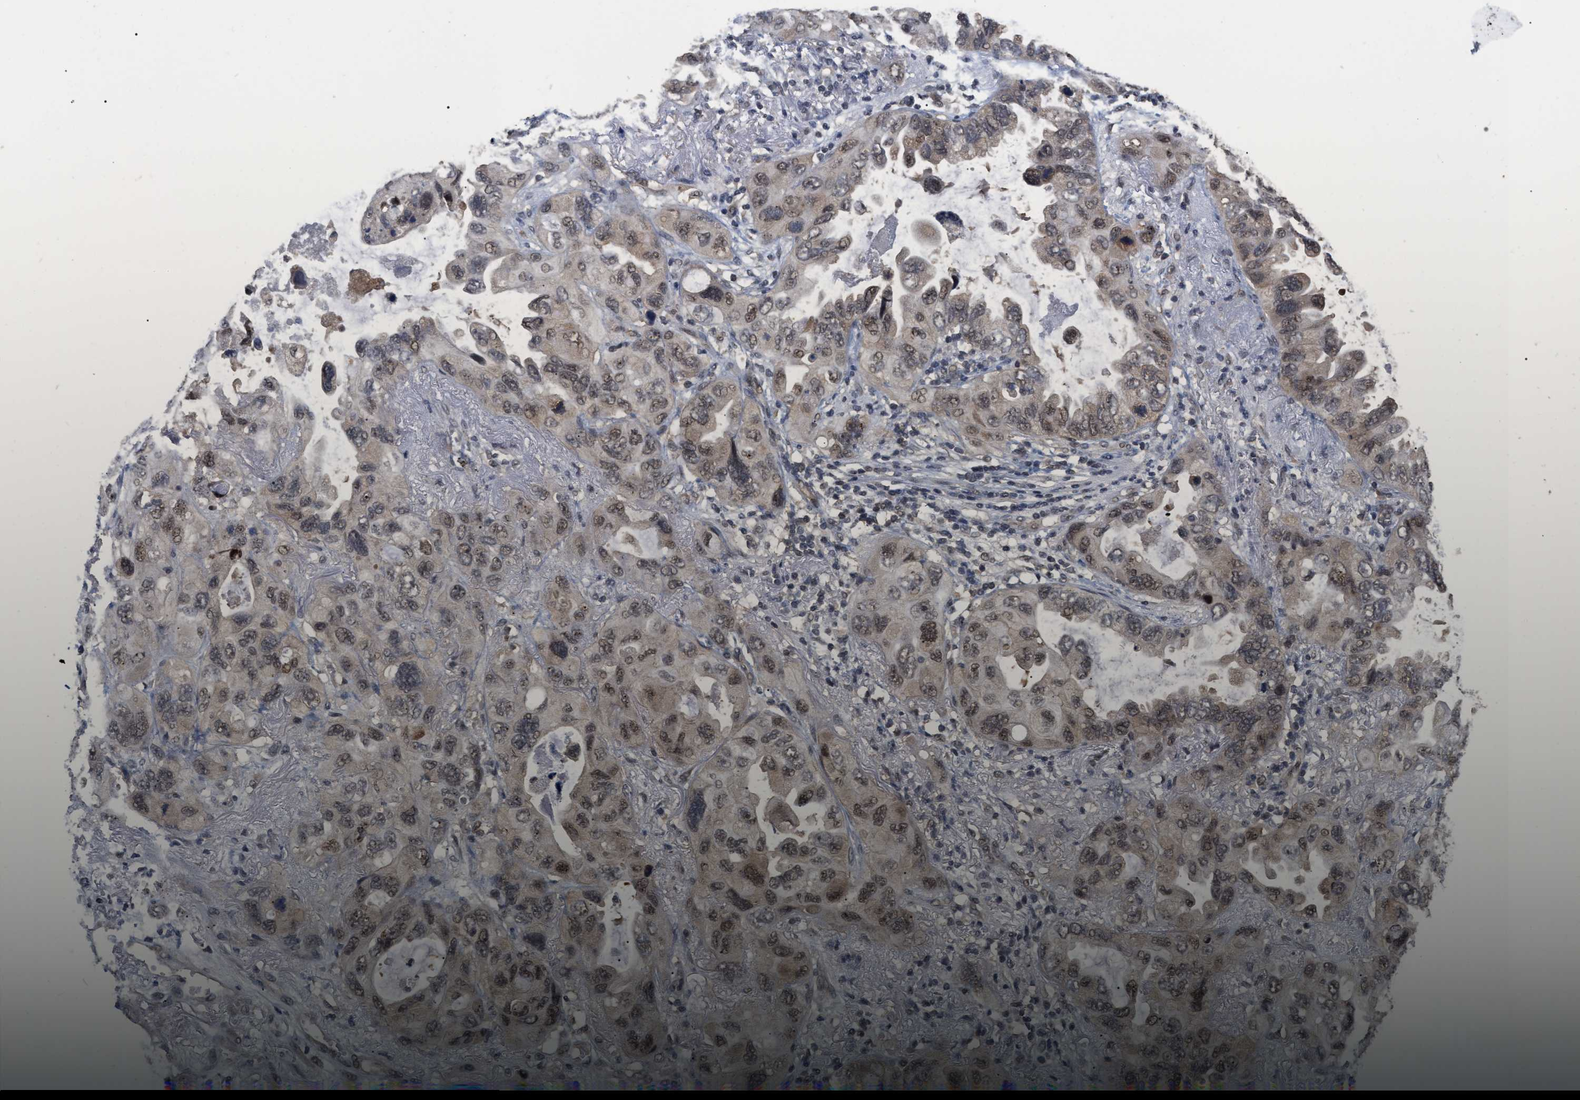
{"staining": {"intensity": "weak", "quantity": ">75%", "location": "cytoplasmic/membranous,nuclear"}, "tissue": "lung cancer", "cell_type": "Tumor cells", "image_type": "cancer", "snomed": [{"axis": "morphology", "description": "Squamous cell carcinoma, NOS"}, {"axis": "topography", "description": "Lung"}], "caption": "Protein staining of lung cancer (squamous cell carcinoma) tissue exhibits weak cytoplasmic/membranous and nuclear expression in about >75% of tumor cells.", "gene": "JAZF1", "patient": {"sex": "female", "age": 73}}